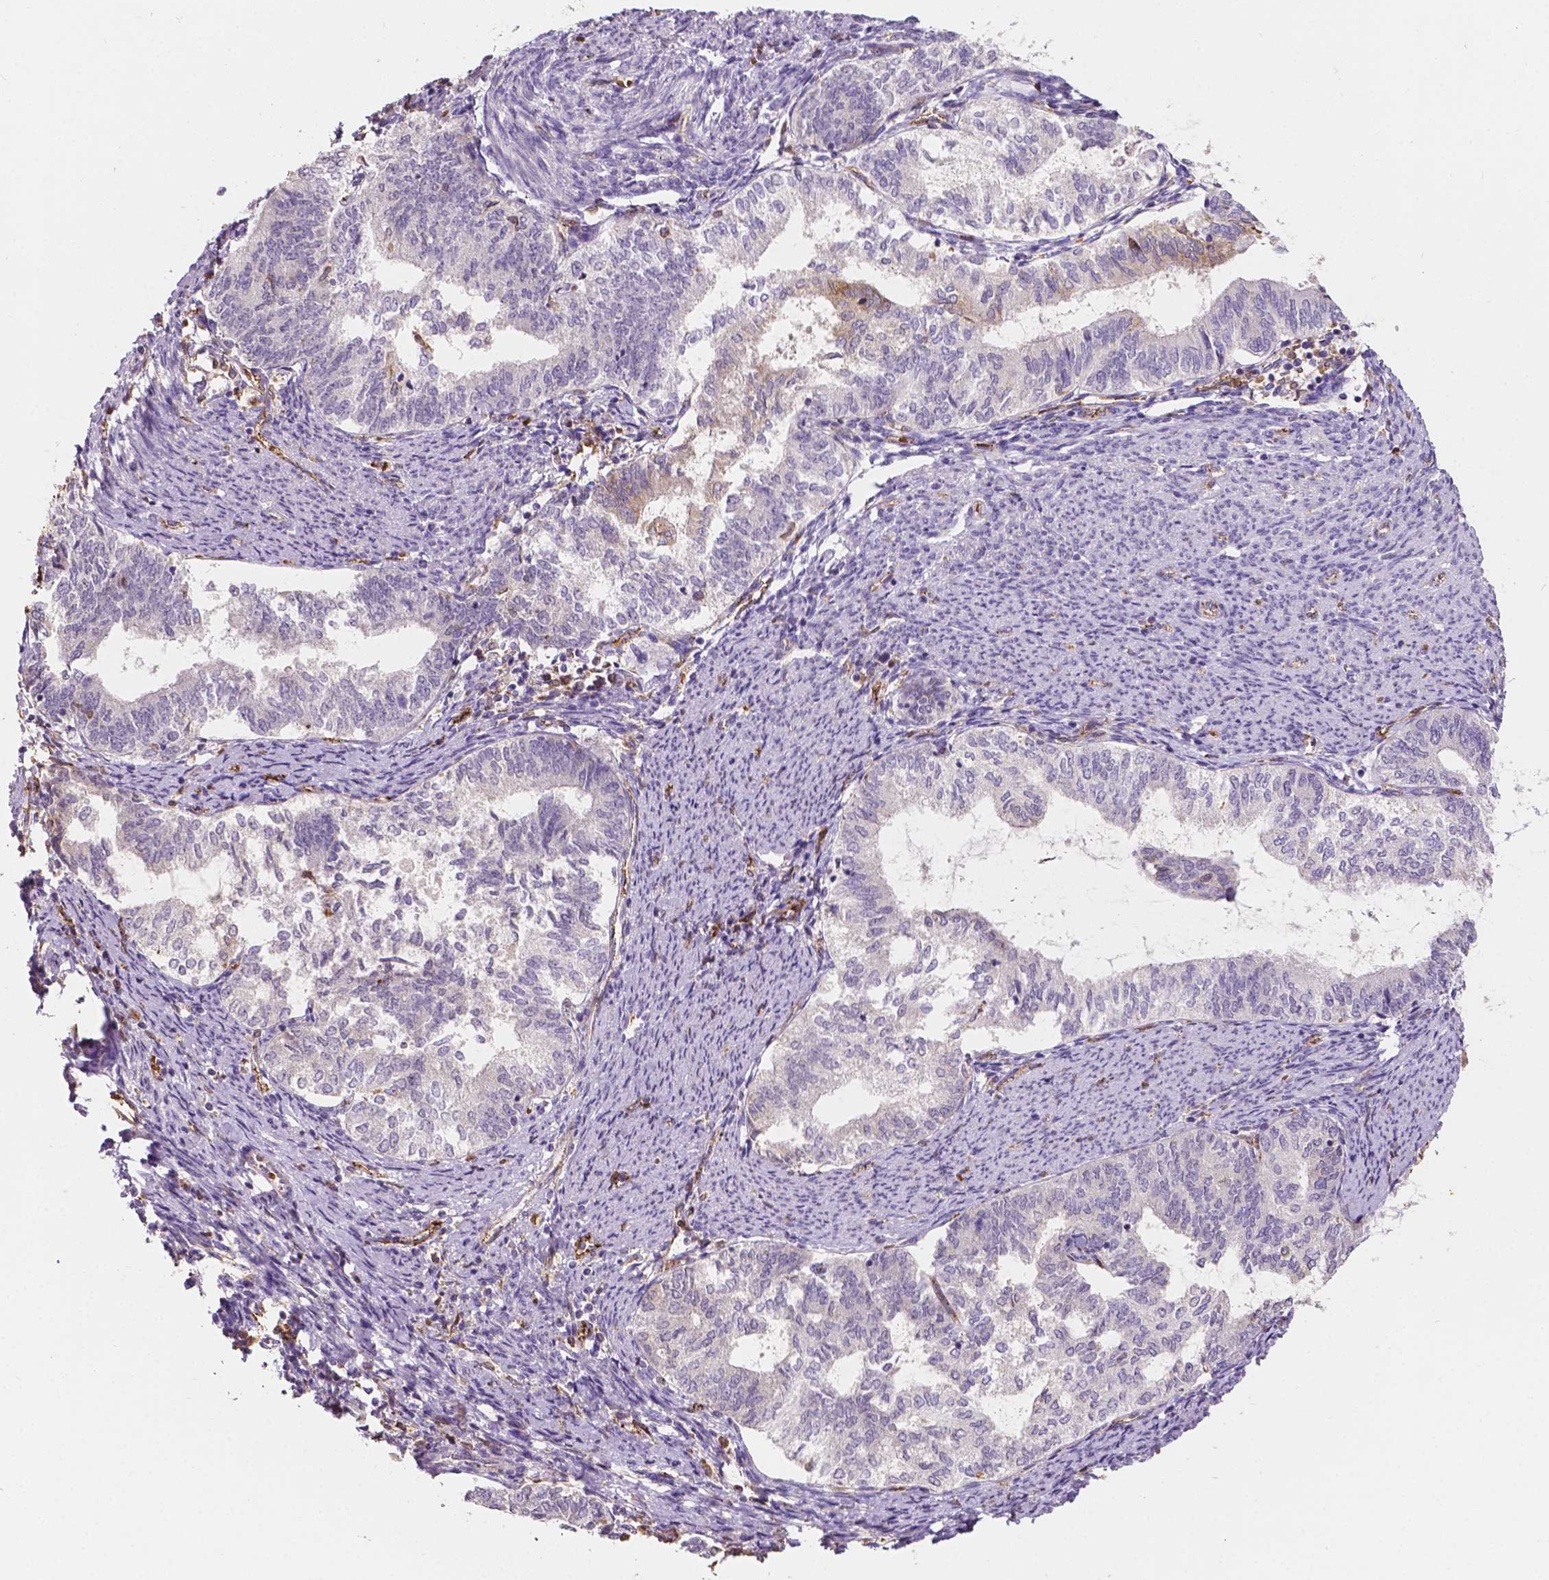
{"staining": {"intensity": "negative", "quantity": "none", "location": "none"}, "tissue": "endometrial cancer", "cell_type": "Tumor cells", "image_type": "cancer", "snomed": [{"axis": "morphology", "description": "Adenocarcinoma, NOS"}, {"axis": "topography", "description": "Endometrium"}], "caption": "Endometrial cancer (adenocarcinoma) stained for a protein using immunohistochemistry (IHC) demonstrates no staining tumor cells.", "gene": "SLC22A4", "patient": {"sex": "female", "age": 65}}